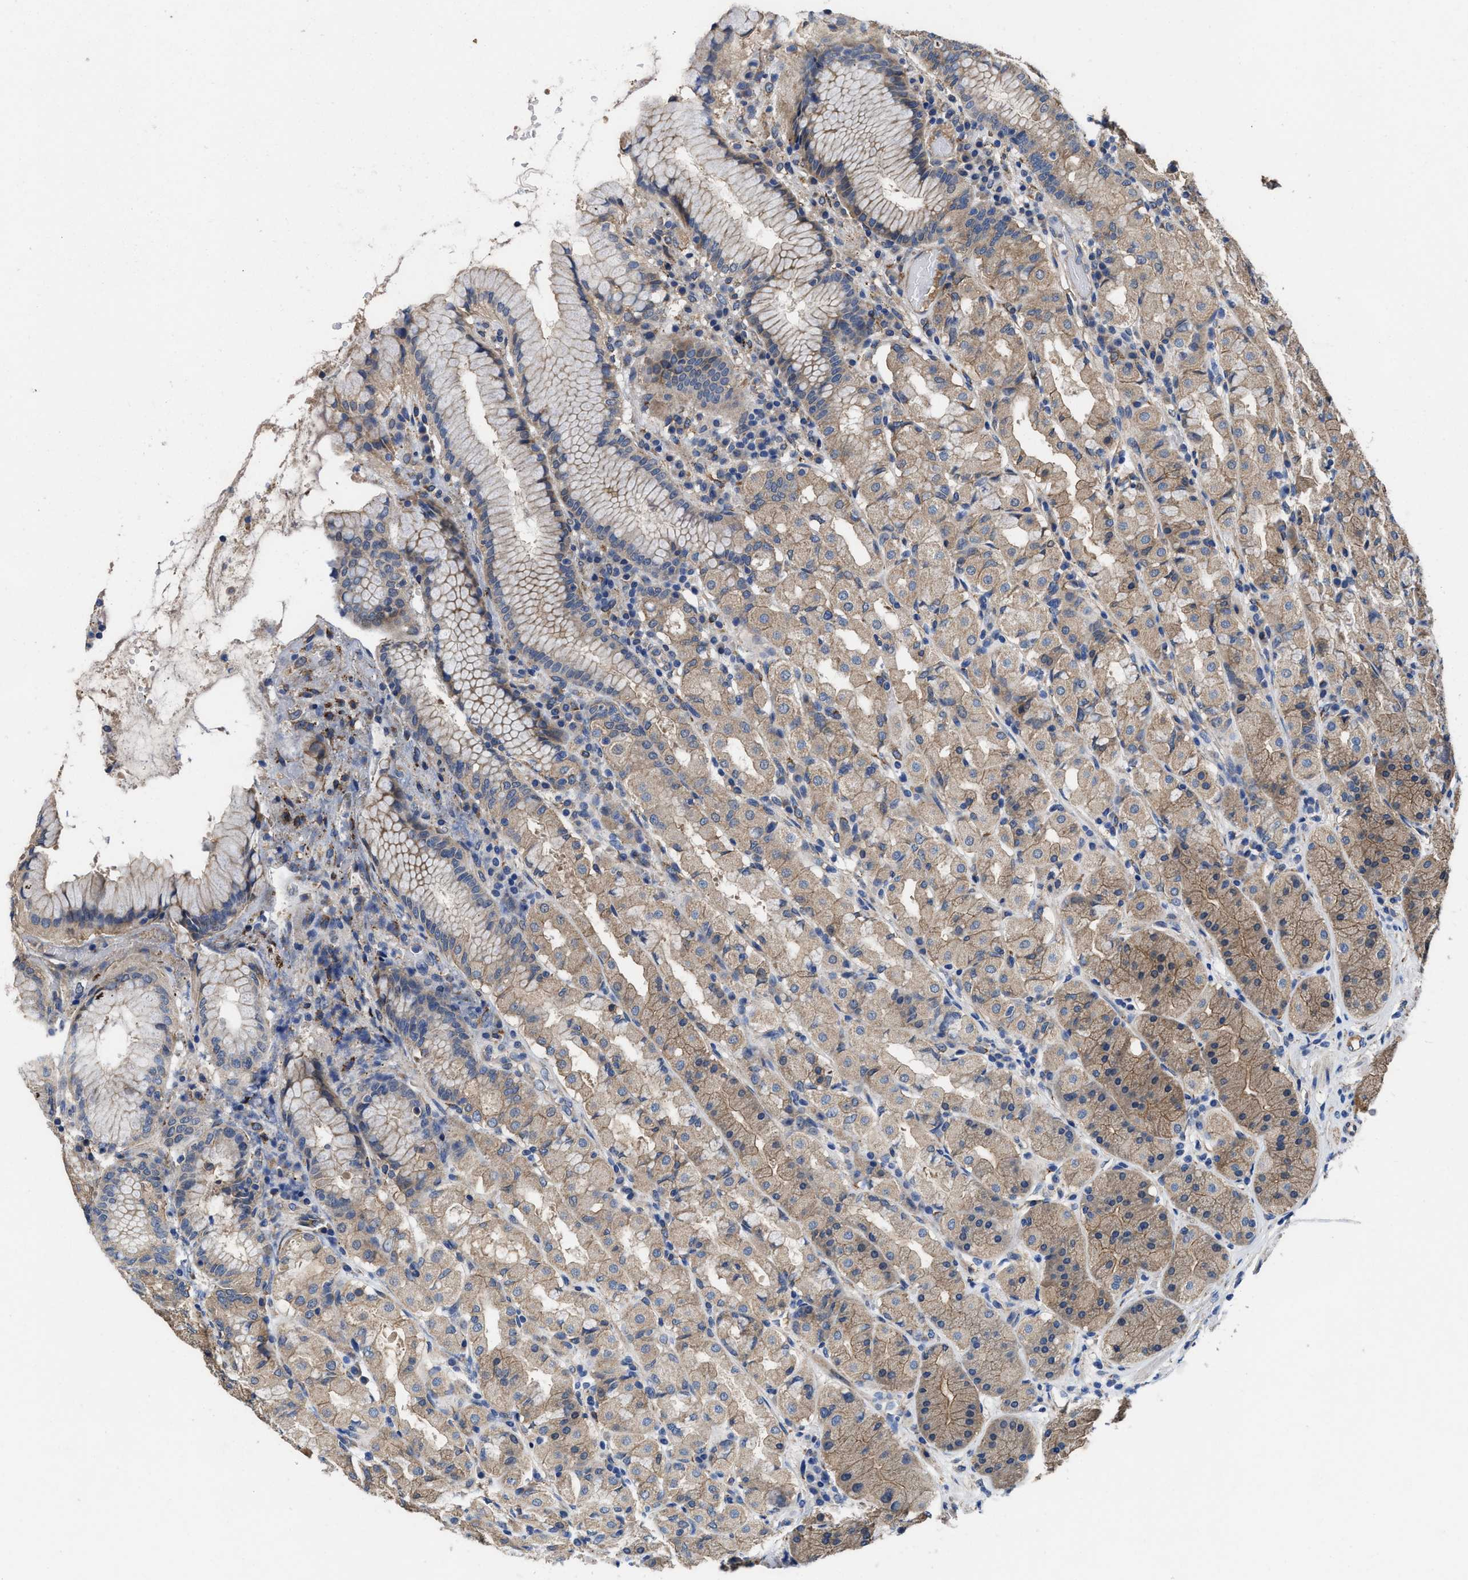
{"staining": {"intensity": "moderate", "quantity": "25%-75%", "location": "cytoplasmic/membranous"}, "tissue": "stomach", "cell_type": "Glandular cells", "image_type": "normal", "snomed": [{"axis": "morphology", "description": "Normal tissue, NOS"}, {"axis": "topography", "description": "Stomach"}, {"axis": "topography", "description": "Stomach, lower"}], "caption": "Stomach stained for a protein (brown) shows moderate cytoplasmic/membranous positive positivity in about 25%-75% of glandular cells.", "gene": "IDNK", "patient": {"sex": "female", "age": 56}}